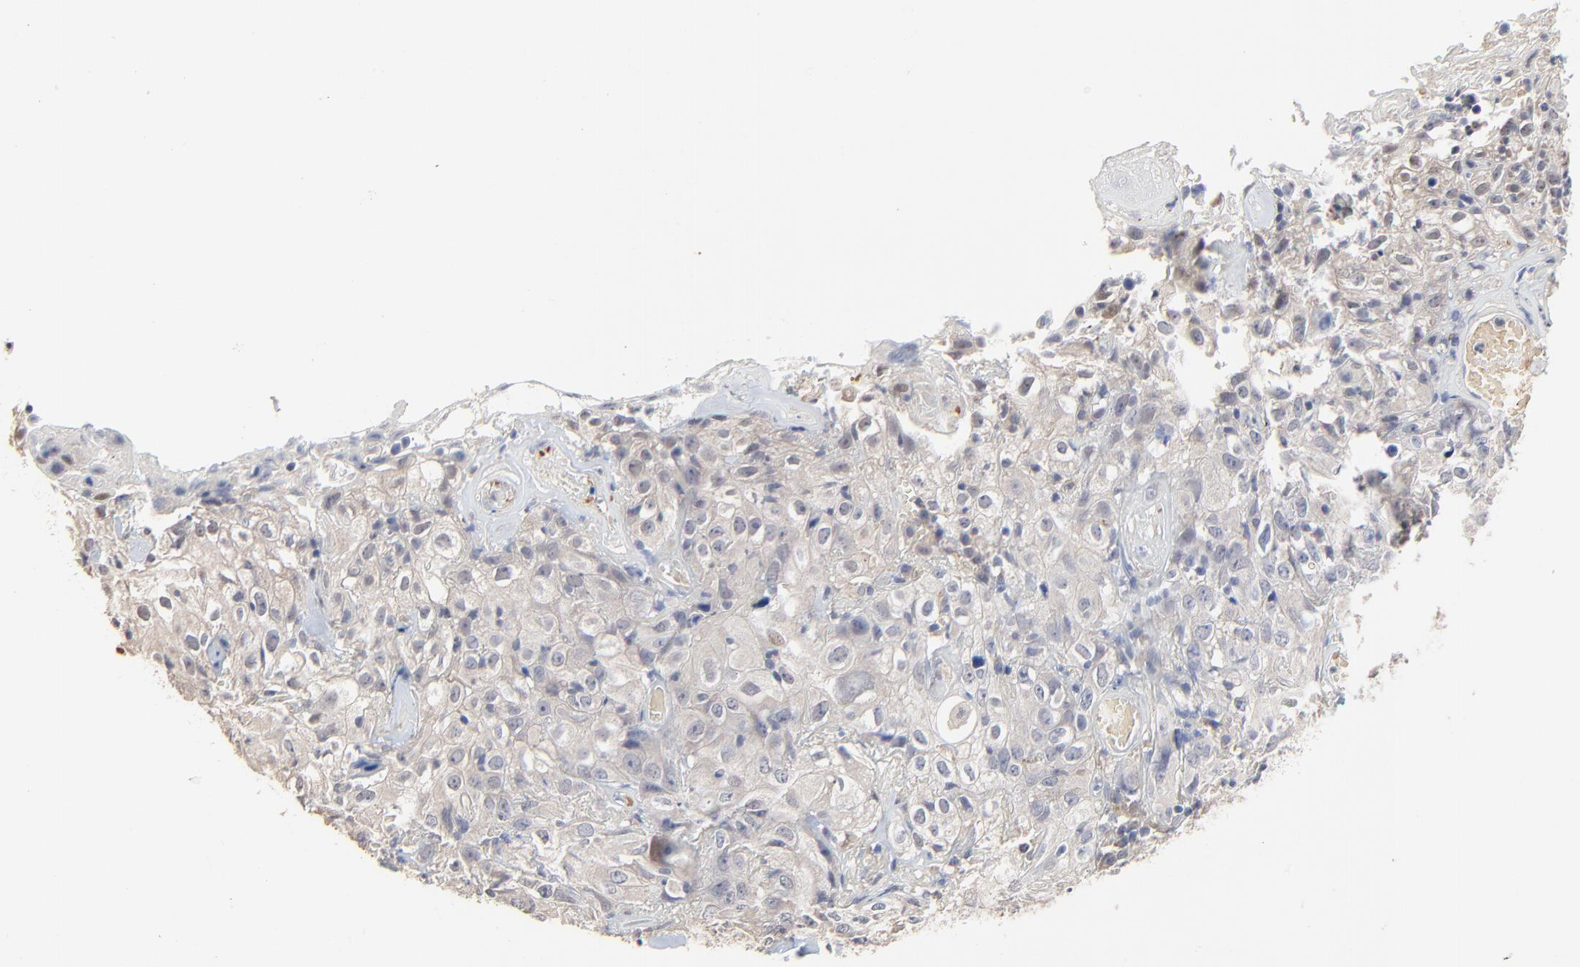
{"staining": {"intensity": "negative", "quantity": "none", "location": "none"}, "tissue": "skin cancer", "cell_type": "Tumor cells", "image_type": "cancer", "snomed": [{"axis": "morphology", "description": "Squamous cell carcinoma, NOS"}, {"axis": "topography", "description": "Skin"}], "caption": "The immunohistochemistry image has no significant expression in tumor cells of skin cancer (squamous cell carcinoma) tissue.", "gene": "FANCB", "patient": {"sex": "male", "age": 65}}